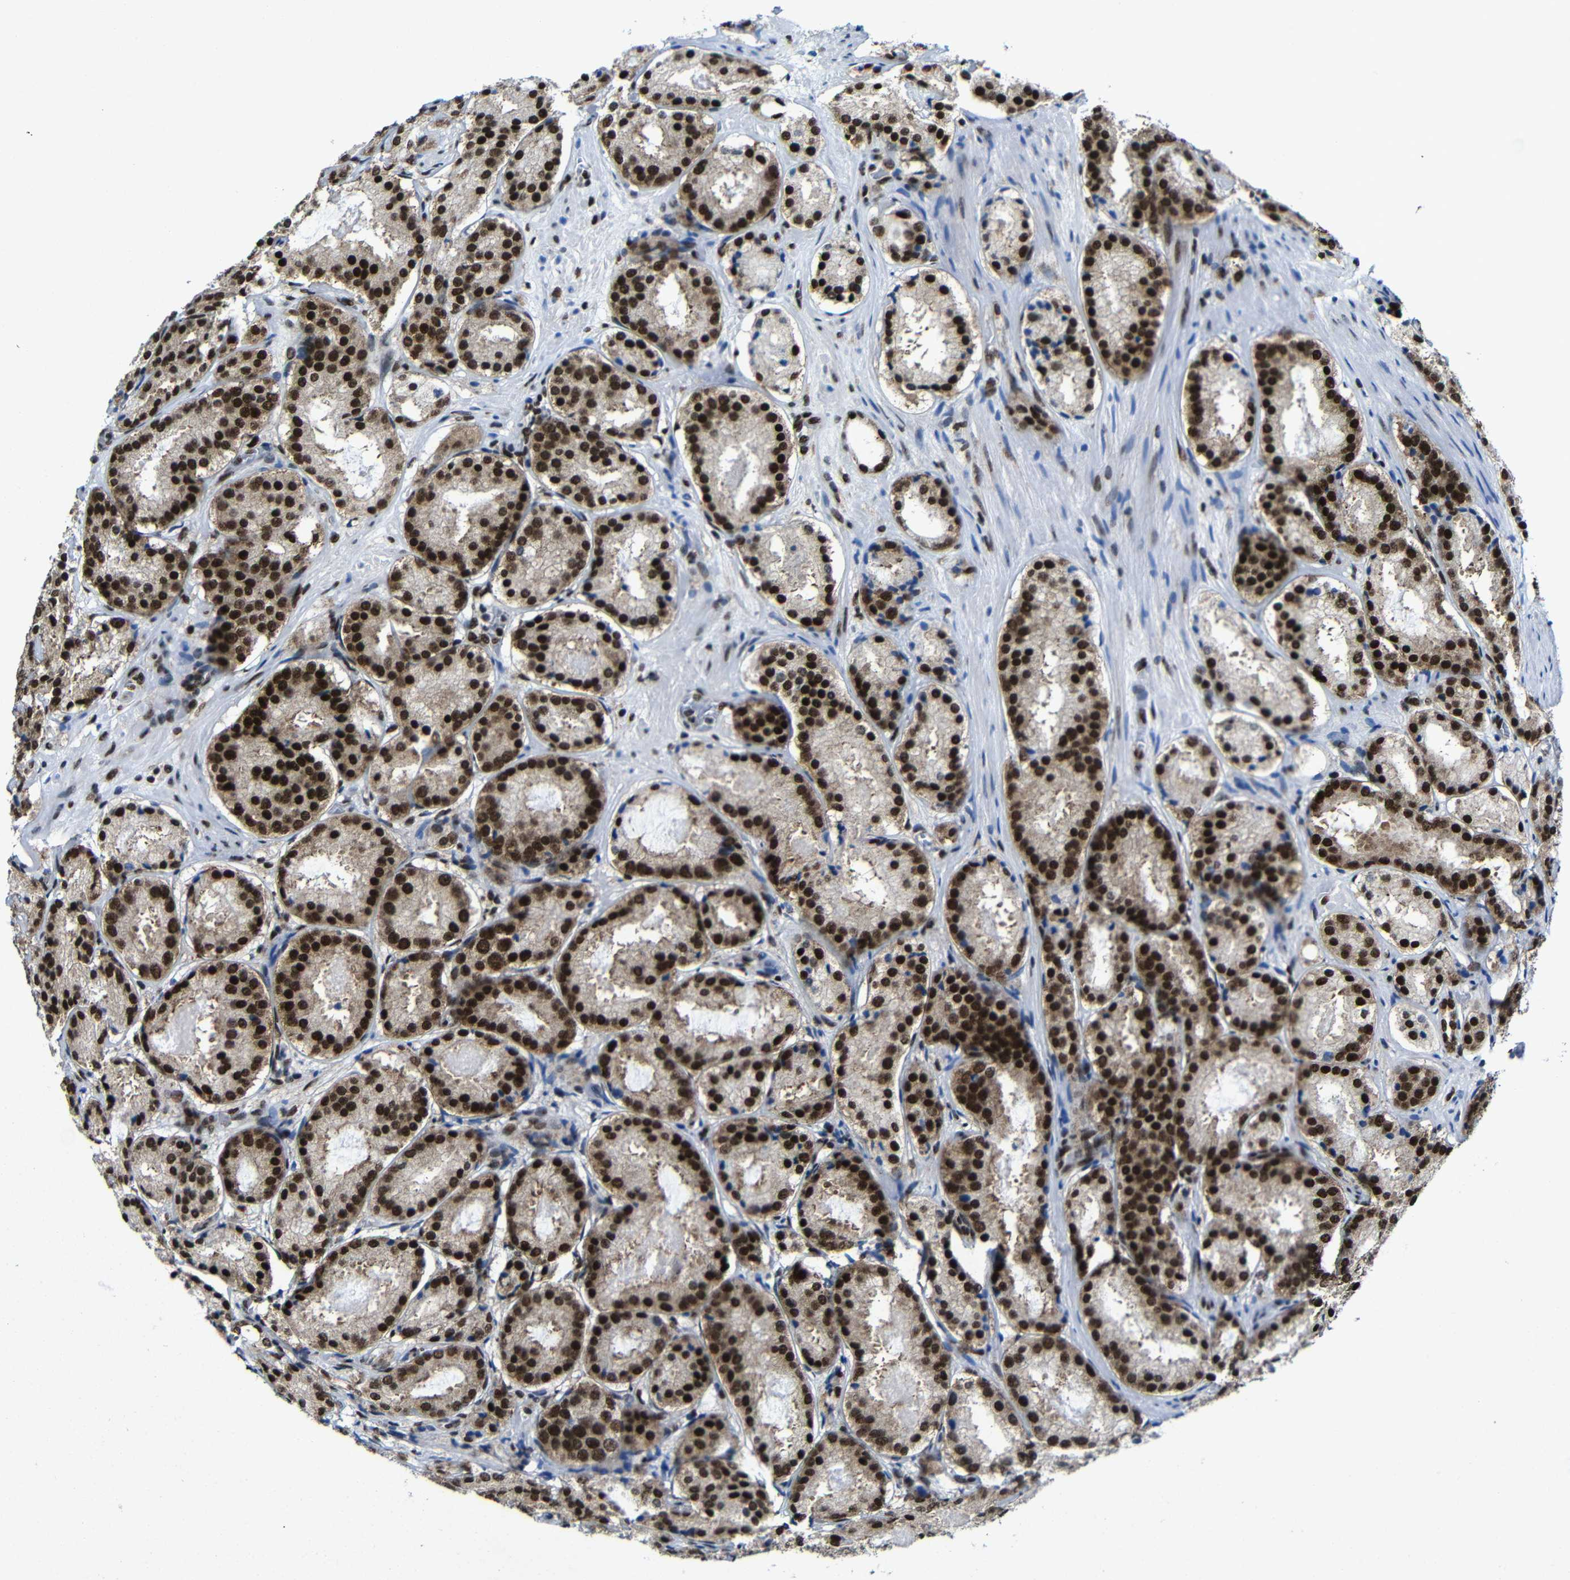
{"staining": {"intensity": "strong", "quantity": ">75%", "location": "nuclear"}, "tissue": "prostate cancer", "cell_type": "Tumor cells", "image_type": "cancer", "snomed": [{"axis": "morphology", "description": "Adenocarcinoma, Low grade"}, {"axis": "topography", "description": "Prostate"}], "caption": "A brown stain shows strong nuclear expression of a protein in prostate cancer tumor cells. The staining is performed using DAB brown chromogen to label protein expression. The nuclei are counter-stained blue using hematoxylin.", "gene": "PTBP1", "patient": {"sex": "male", "age": 69}}